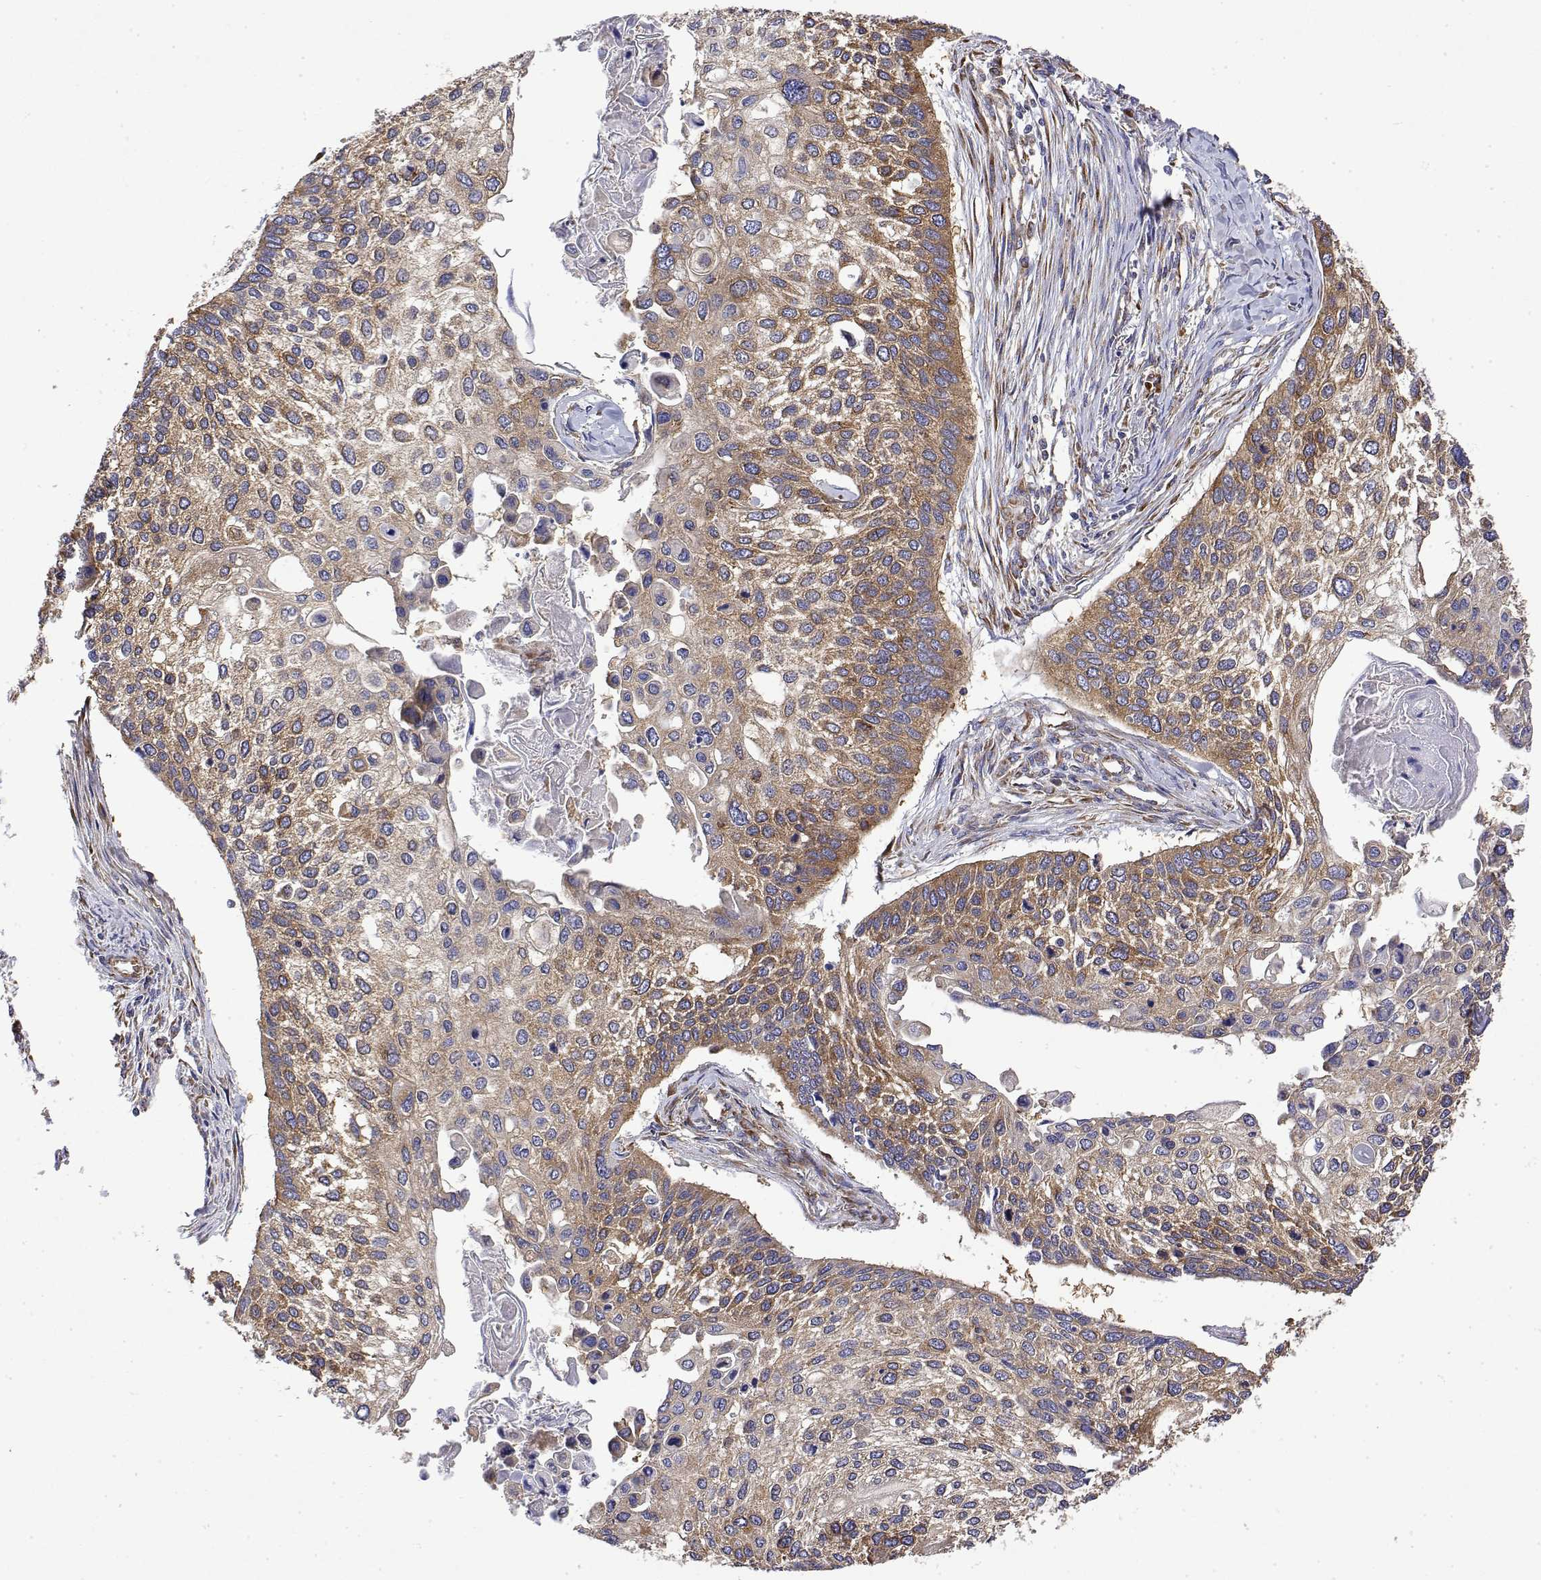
{"staining": {"intensity": "moderate", "quantity": "25%-75%", "location": "cytoplasmic/membranous"}, "tissue": "lung cancer", "cell_type": "Tumor cells", "image_type": "cancer", "snomed": [{"axis": "morphology", "description": "Squamous cell carcinoma, NOS"}, {"axis": "morphology", "description": "Squamous cell carcinoma, metastatic, NOS"}, {"axis": "topography", "description": "Lung"}], "caption": "Moderate cytoplasmic/membranous expression for a protein is identified in about 25%-75% of tumor cells of lung cancer using immunohistochemistry (IHC).", "gene": "EEF1G", "patient": {"sex": "male", "age": 63}}